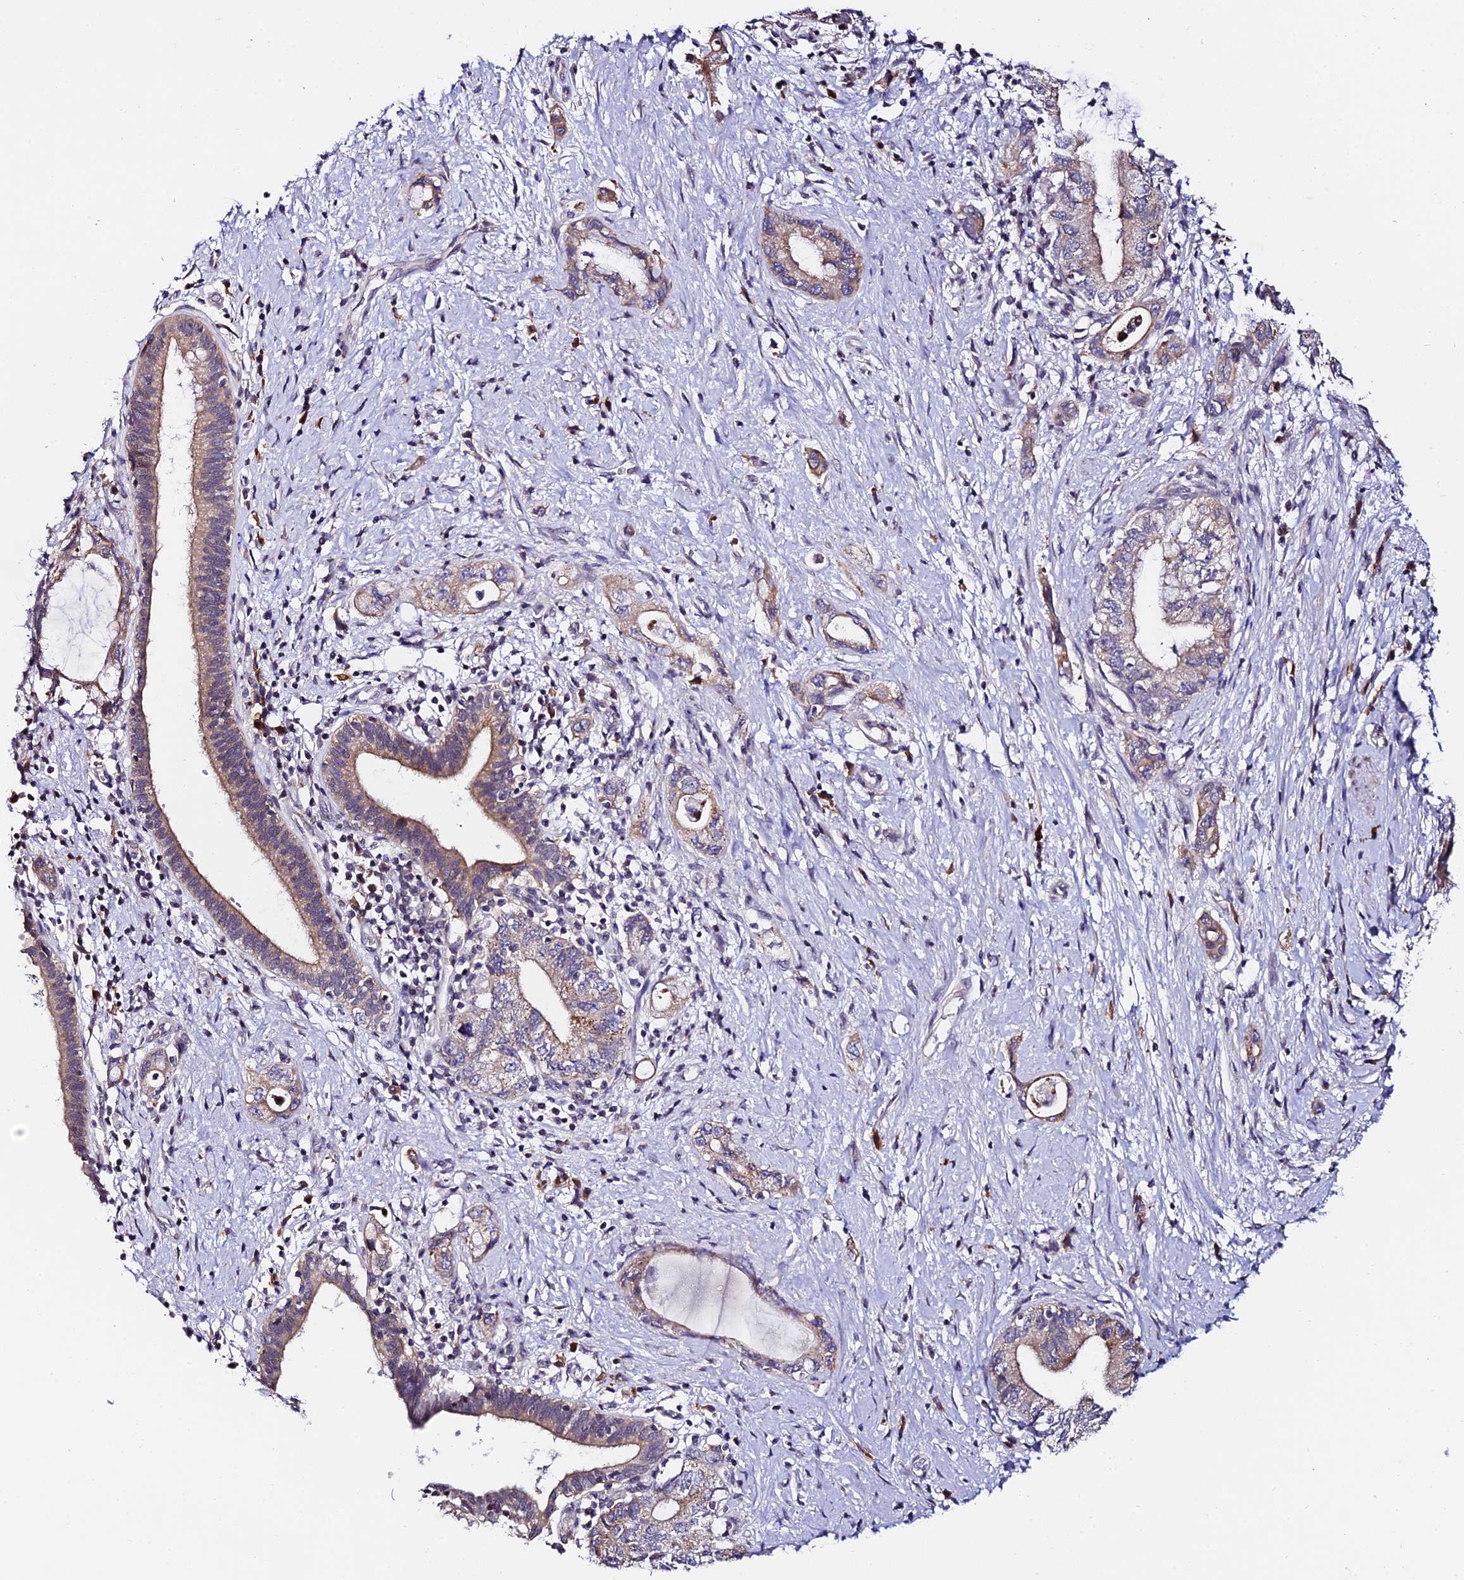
{"staining": {"intensity": "moderate", "quantity": ">75%", "location": "cytoplasmic/membranous"}, "tissue": "pancreatic cancer", "cell_type": "Tumor cells", "image_type": "cancer", "snomed": [{"axis": "morphology", "description": "Adenocarcinoma, NOS"}, {"axis": "topography", "description": "Pancreas"}], "caption": "Pancreatic cancer tissue displays moderate cytoplasmic/membranous staining in about >75% of tumor cells", "gene": "CDNF", "patient": {"sex": "female", "age": 73}}